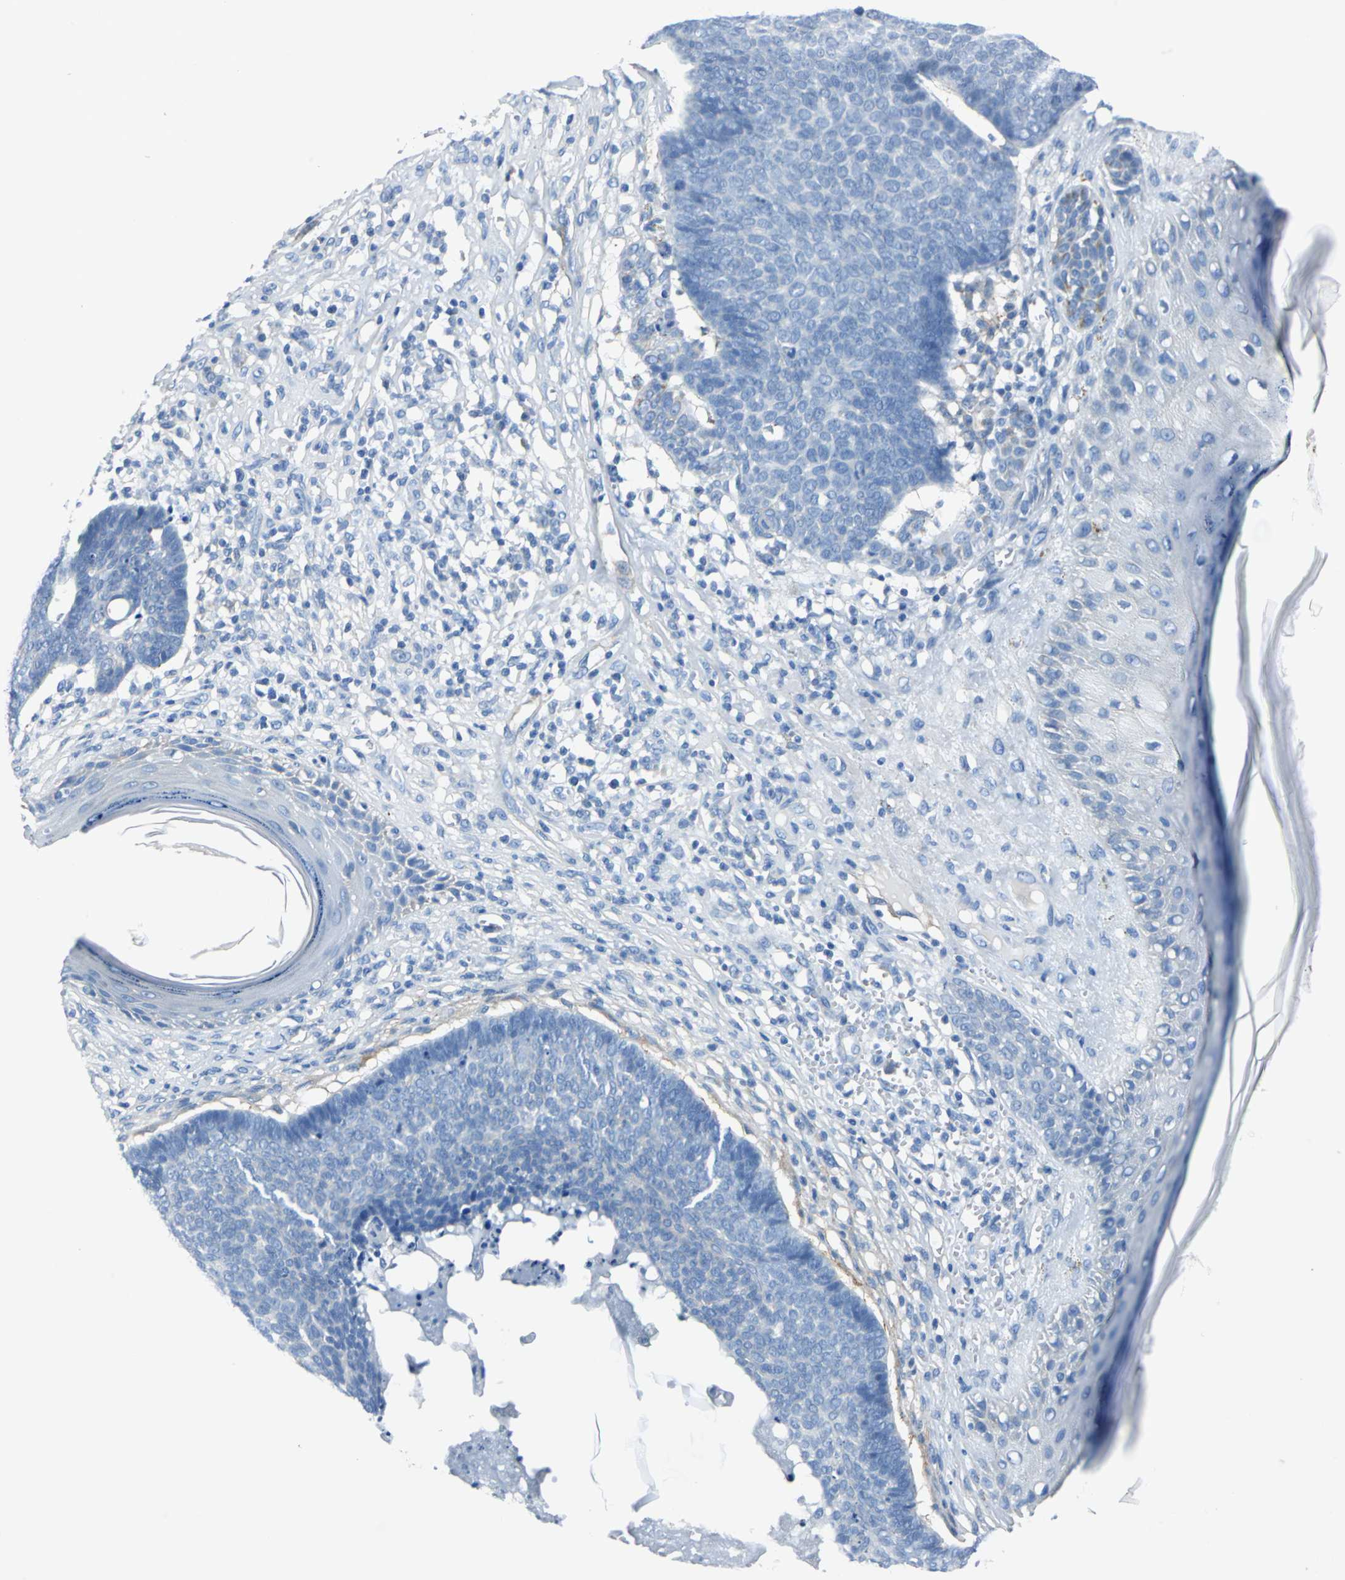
{"staining": {"intensity": "negative", "quantity": "none", "location": "none"}, "tissue": "skin cancer", "cell_type": "Tumor cells", "image_type": "cancer", "snomed": [{"axis": "morphology", "description": "Basal cell carcinoma"}, {"axis": "topography", "description": "Skin"}], "caption": "A photomicrograph of human skin basal cell carcinoma is negative for staining in tumor cells. Nuclei are stained in blue.", "gene": "AKAP12", "patient": {"sex": "male", "age": 84}}